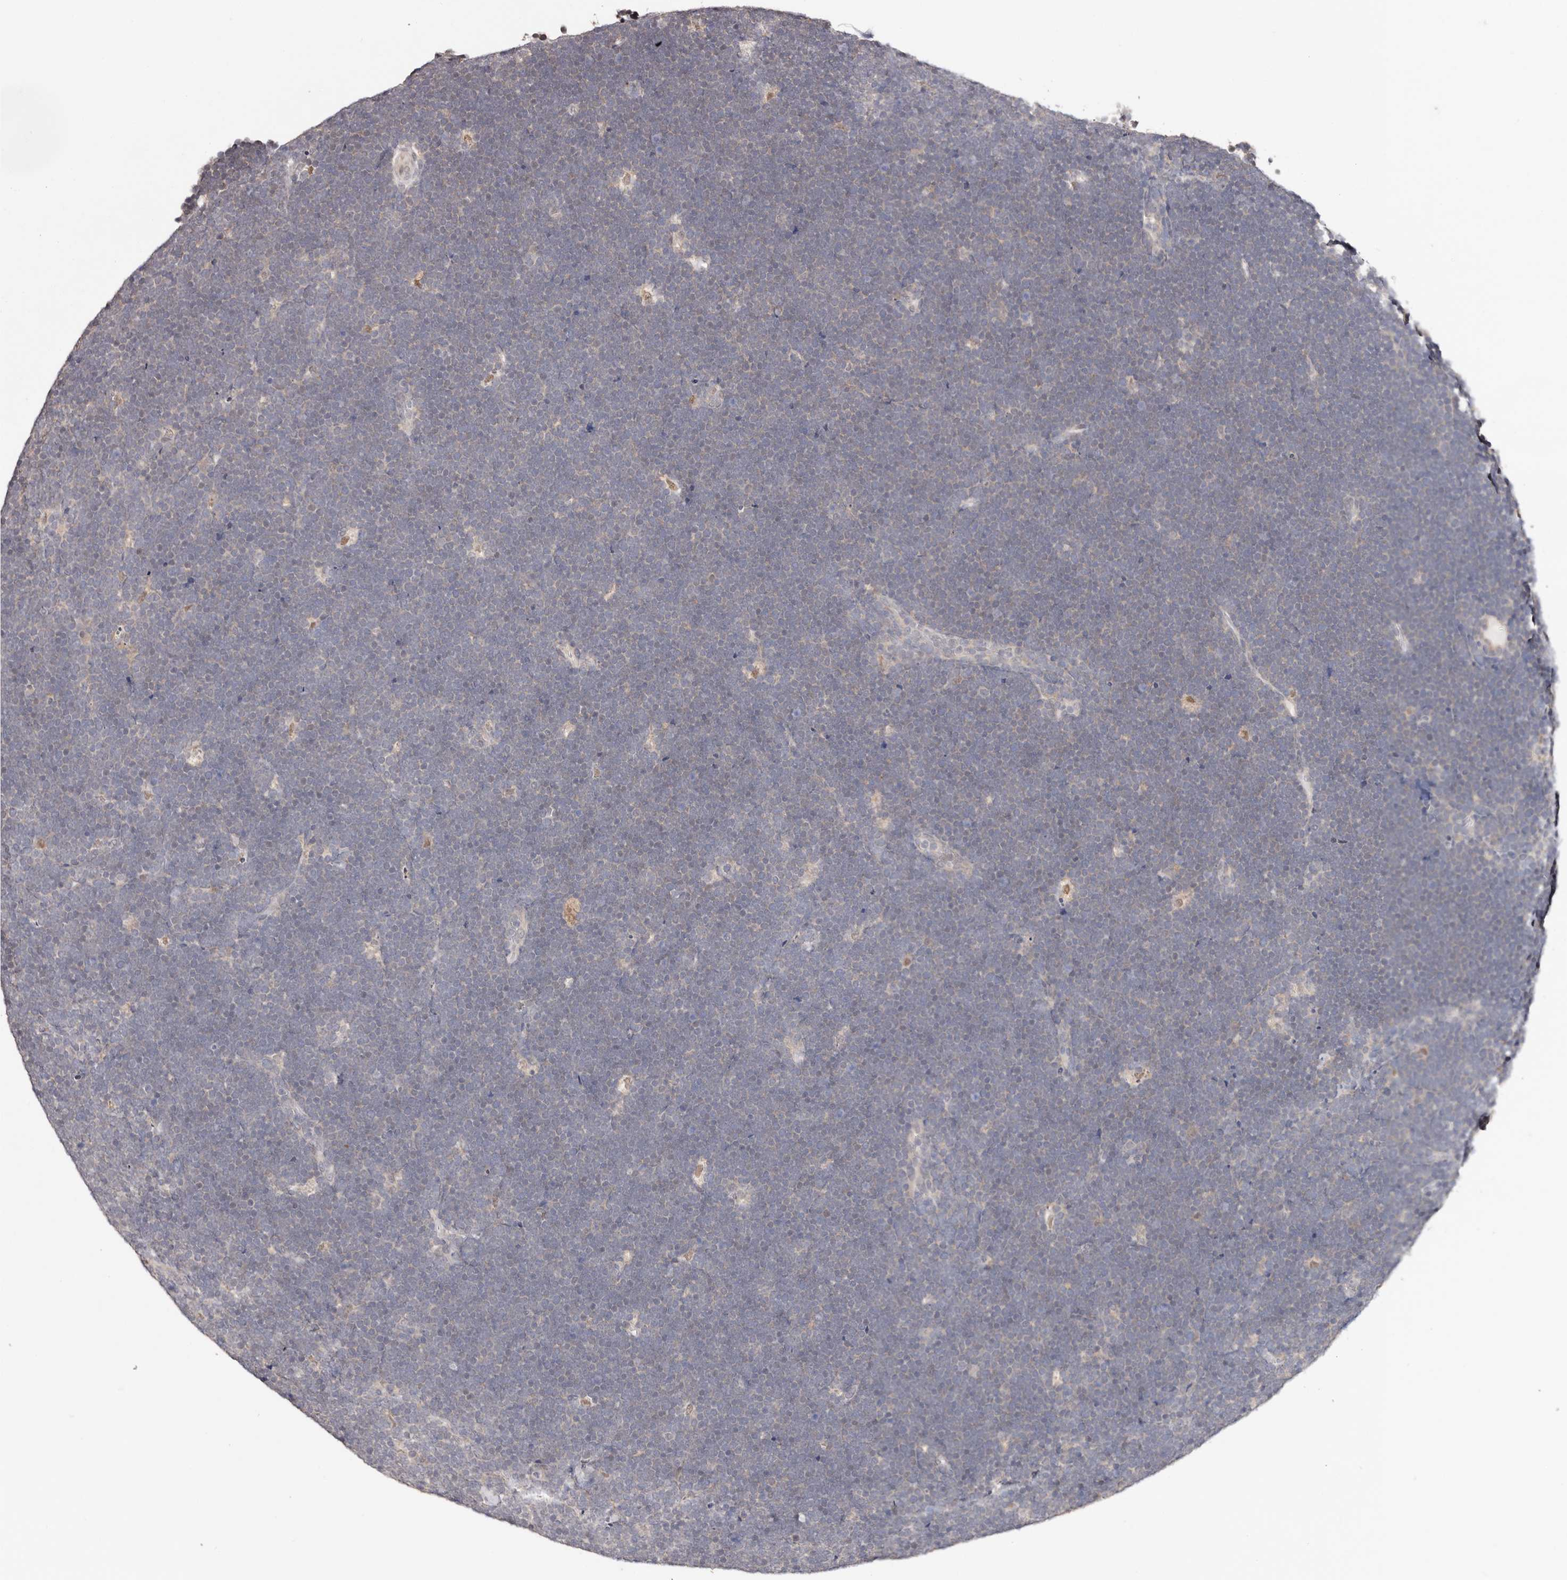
{"staining": {"intensity": "negative", "quantity": "none", "location": "none"}, "tissue": "lymphoma", "cell_type": "Tumor cells", "image_type": "cancer", "snomed": [{"axis": "morphology", "description": "Malignant lymphoma, non-Hodgkin's type, High grade"}, {"axis": "topography", "description": "Lymph node"}], "caption": "A micrograph of human high-grade malignant lymphoma, non-Hodgkin's type is negative for staining in tumor cells.", "gene": "TYW3", "patient": {"sex": "male", "age": 13}}